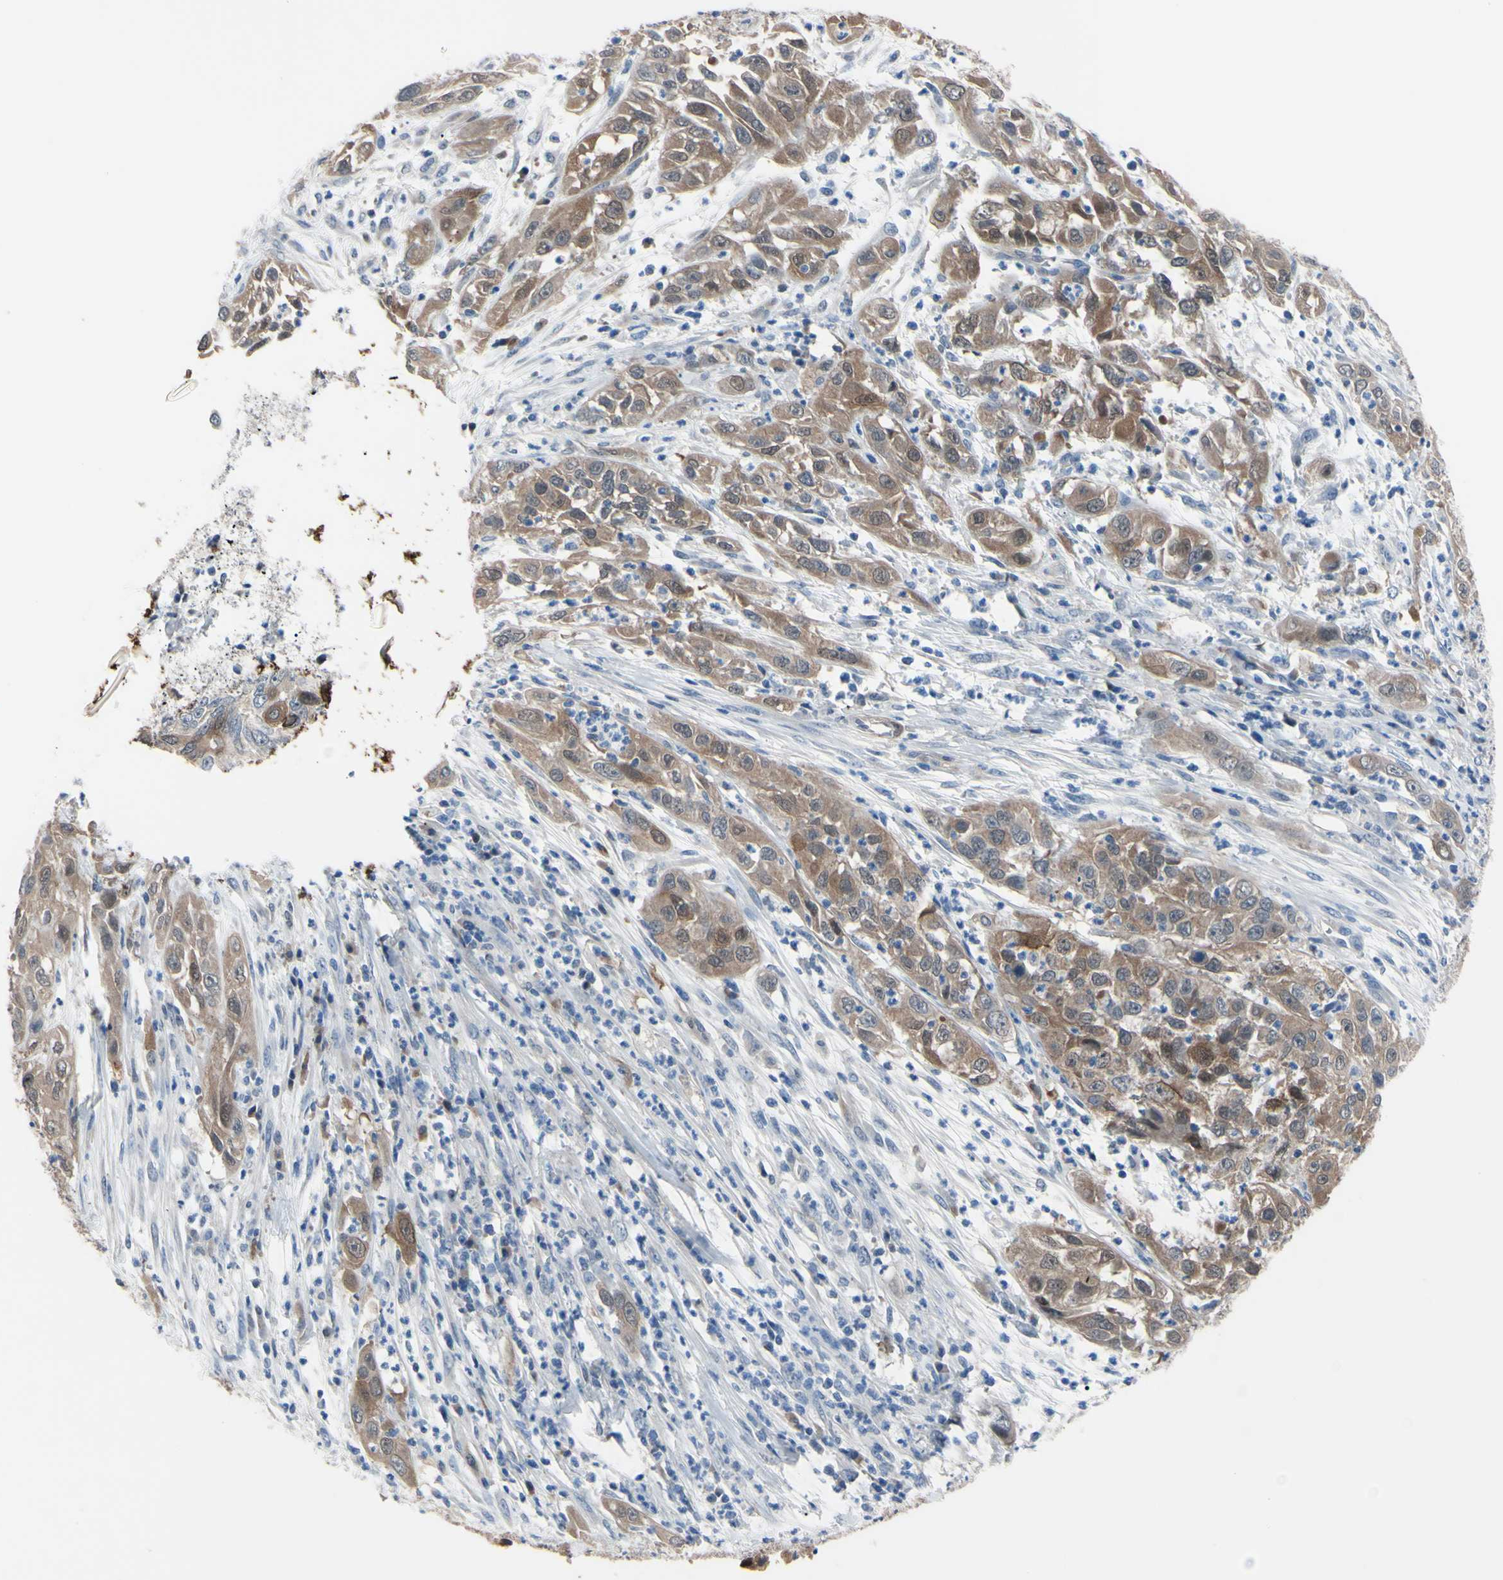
{"staining": {"intensity": "moderate", "quantity": ">75%", "location": "cytoplasmic/membranous"}, "tissue": "cervical cancer", "cell_type": "Tumor cells", "image_type": "cancer", "snomed": [{"axis": "morphology", "description": "Squamous cell carcinoma, NOS"}, {"axis": "topography", "description": "Cervix"}], "caption": "Immunohistochemical staining of human cervical cancer exhibits medium levels of moderate cytoplasmic/membranous protein positivity in approximately >75% of tumor cells.", "gene": "NOL3", "patient": {"sex": "female", "age": 32}}